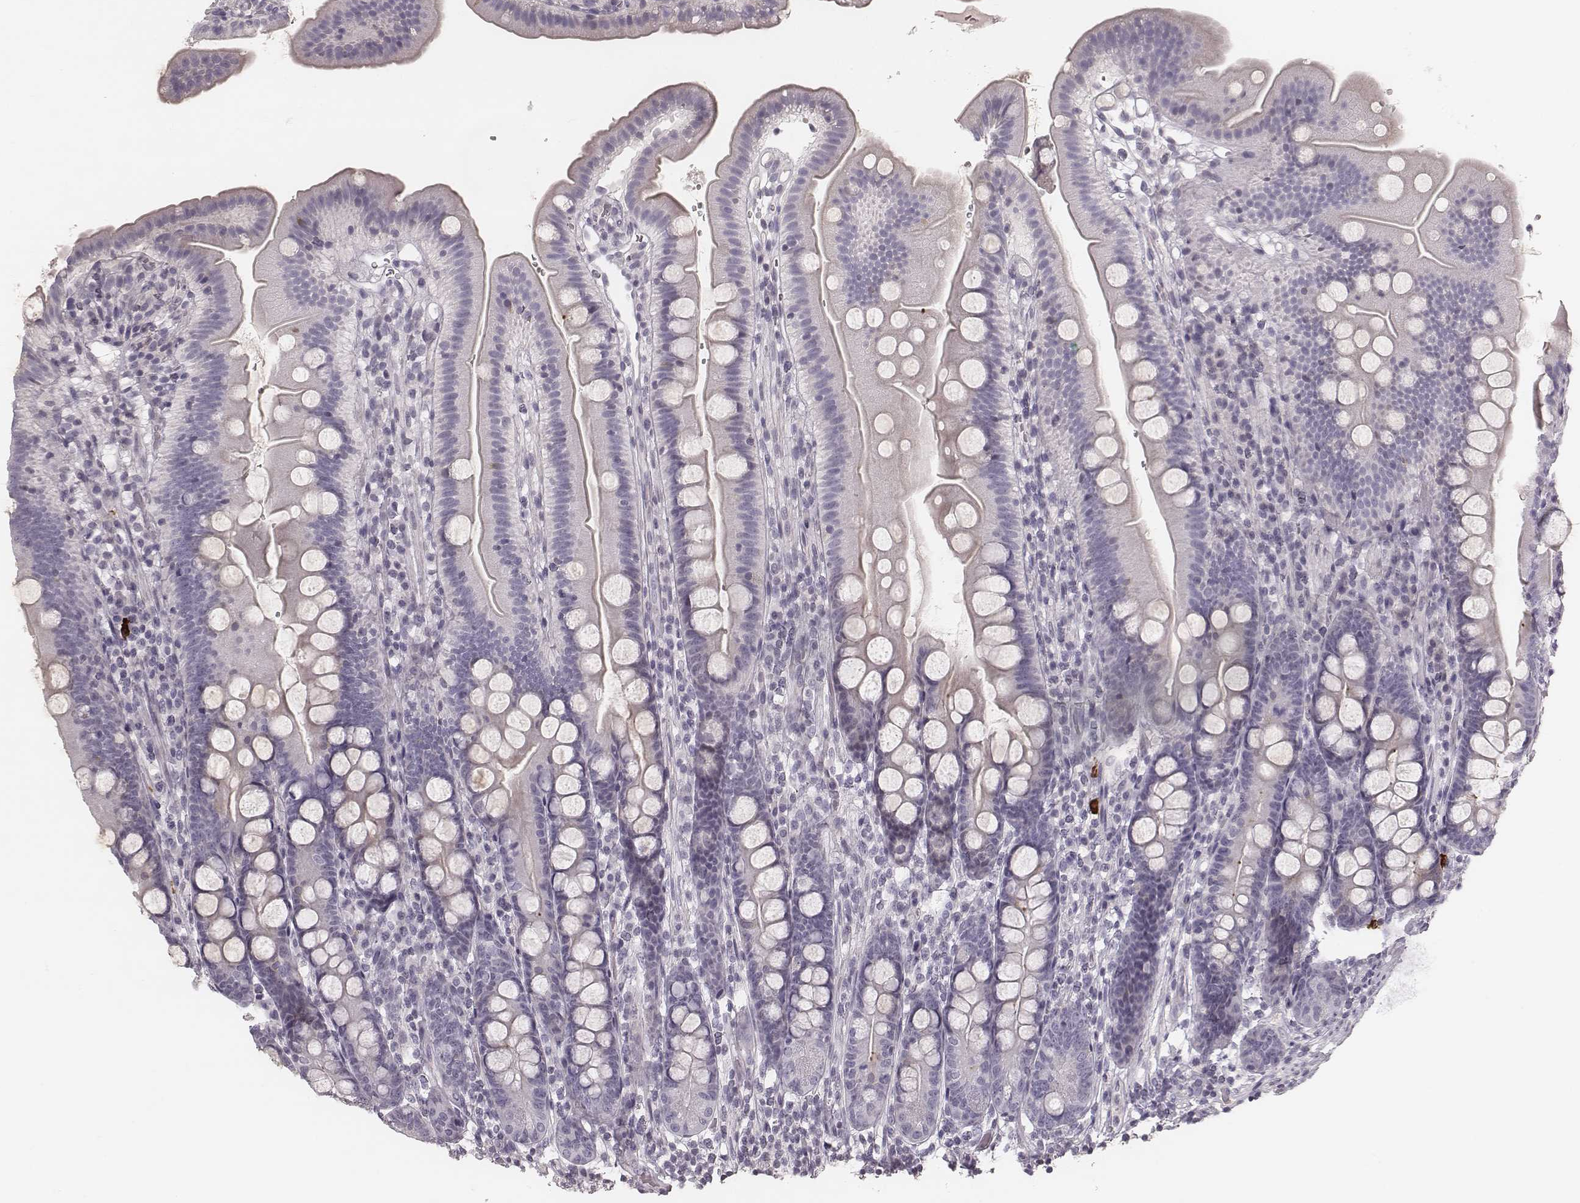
{"staining": {"intensity": "negative", "quantity": "none", "location": "none"}, "tissue": "duodenum", "cell_type": "Glandular cells", "image_type": "normal", "snomed": [{"axis": "morphology", "description": "Normal tissue, NOS"}, {"axis": "topography", "description": "Duodenum"}], "caption": "This image is of normal duodenum stained with immunohistochemistry to label a protein in brown with the nuclei are counter-stained blue. There is no expression in glandular cells.", "gene": "S100Z", "patient": {"sex": "female", "age": 67}}